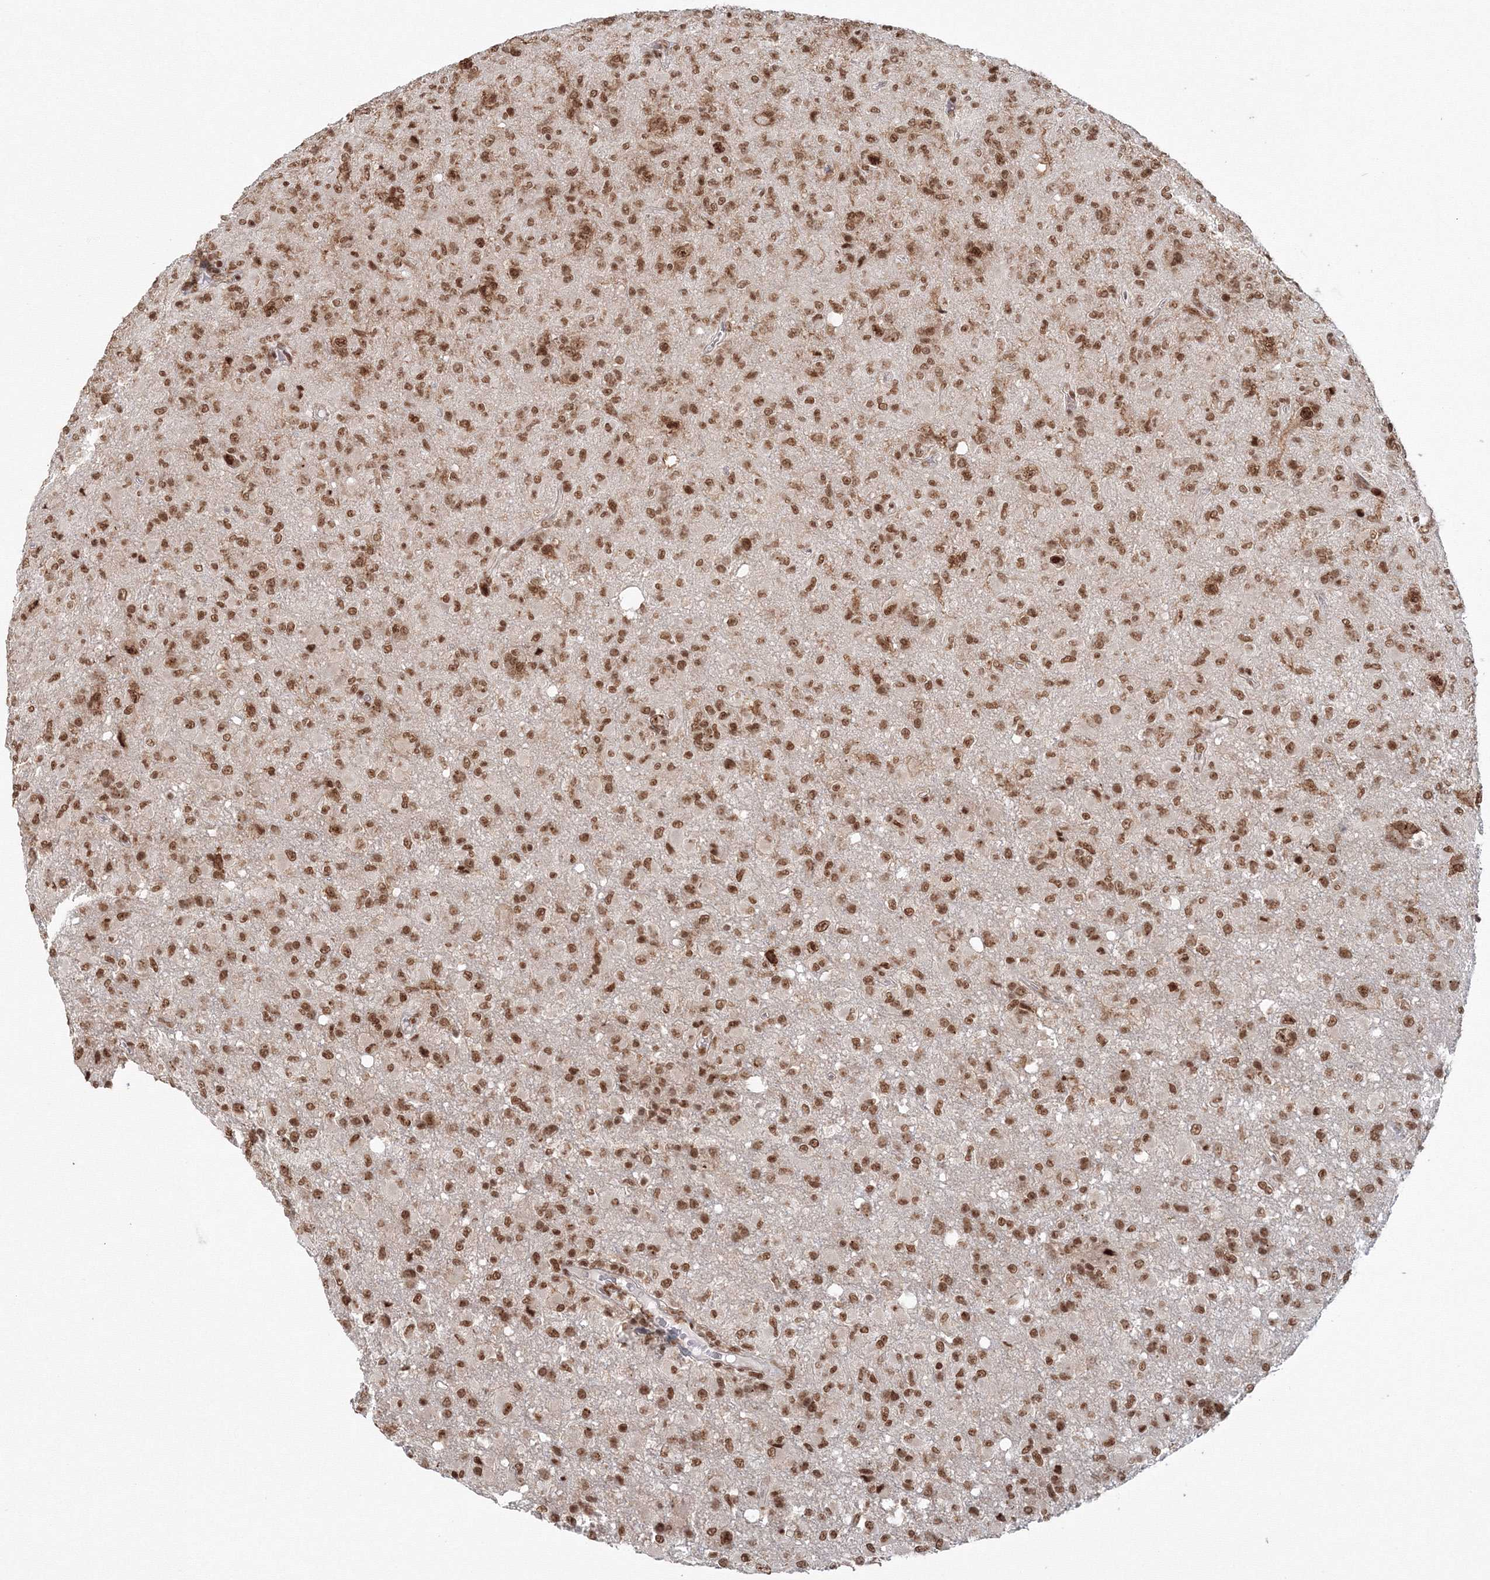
{"staining": {"intensity": "moderate", "quantity": ">75%", "location": "nuclear"}, "tissue": "glioma", "cell_type": "Tumor cells", "image_type": "cancer", "snomed": [{"axis": "morphology", "description": "Glioma, malignant, High grade"}, {"axis": "topography", "description": "Brain"}], "caption": "DAB (3,3'-diaminobenzidine) immunohistochemical staining of human malignant high-grade glioma displays moderate nuclear protein staining in approximately >75% of tumor cells.", "gene": "KIF20A", "patient": {"sex": "female", "age": 57}}